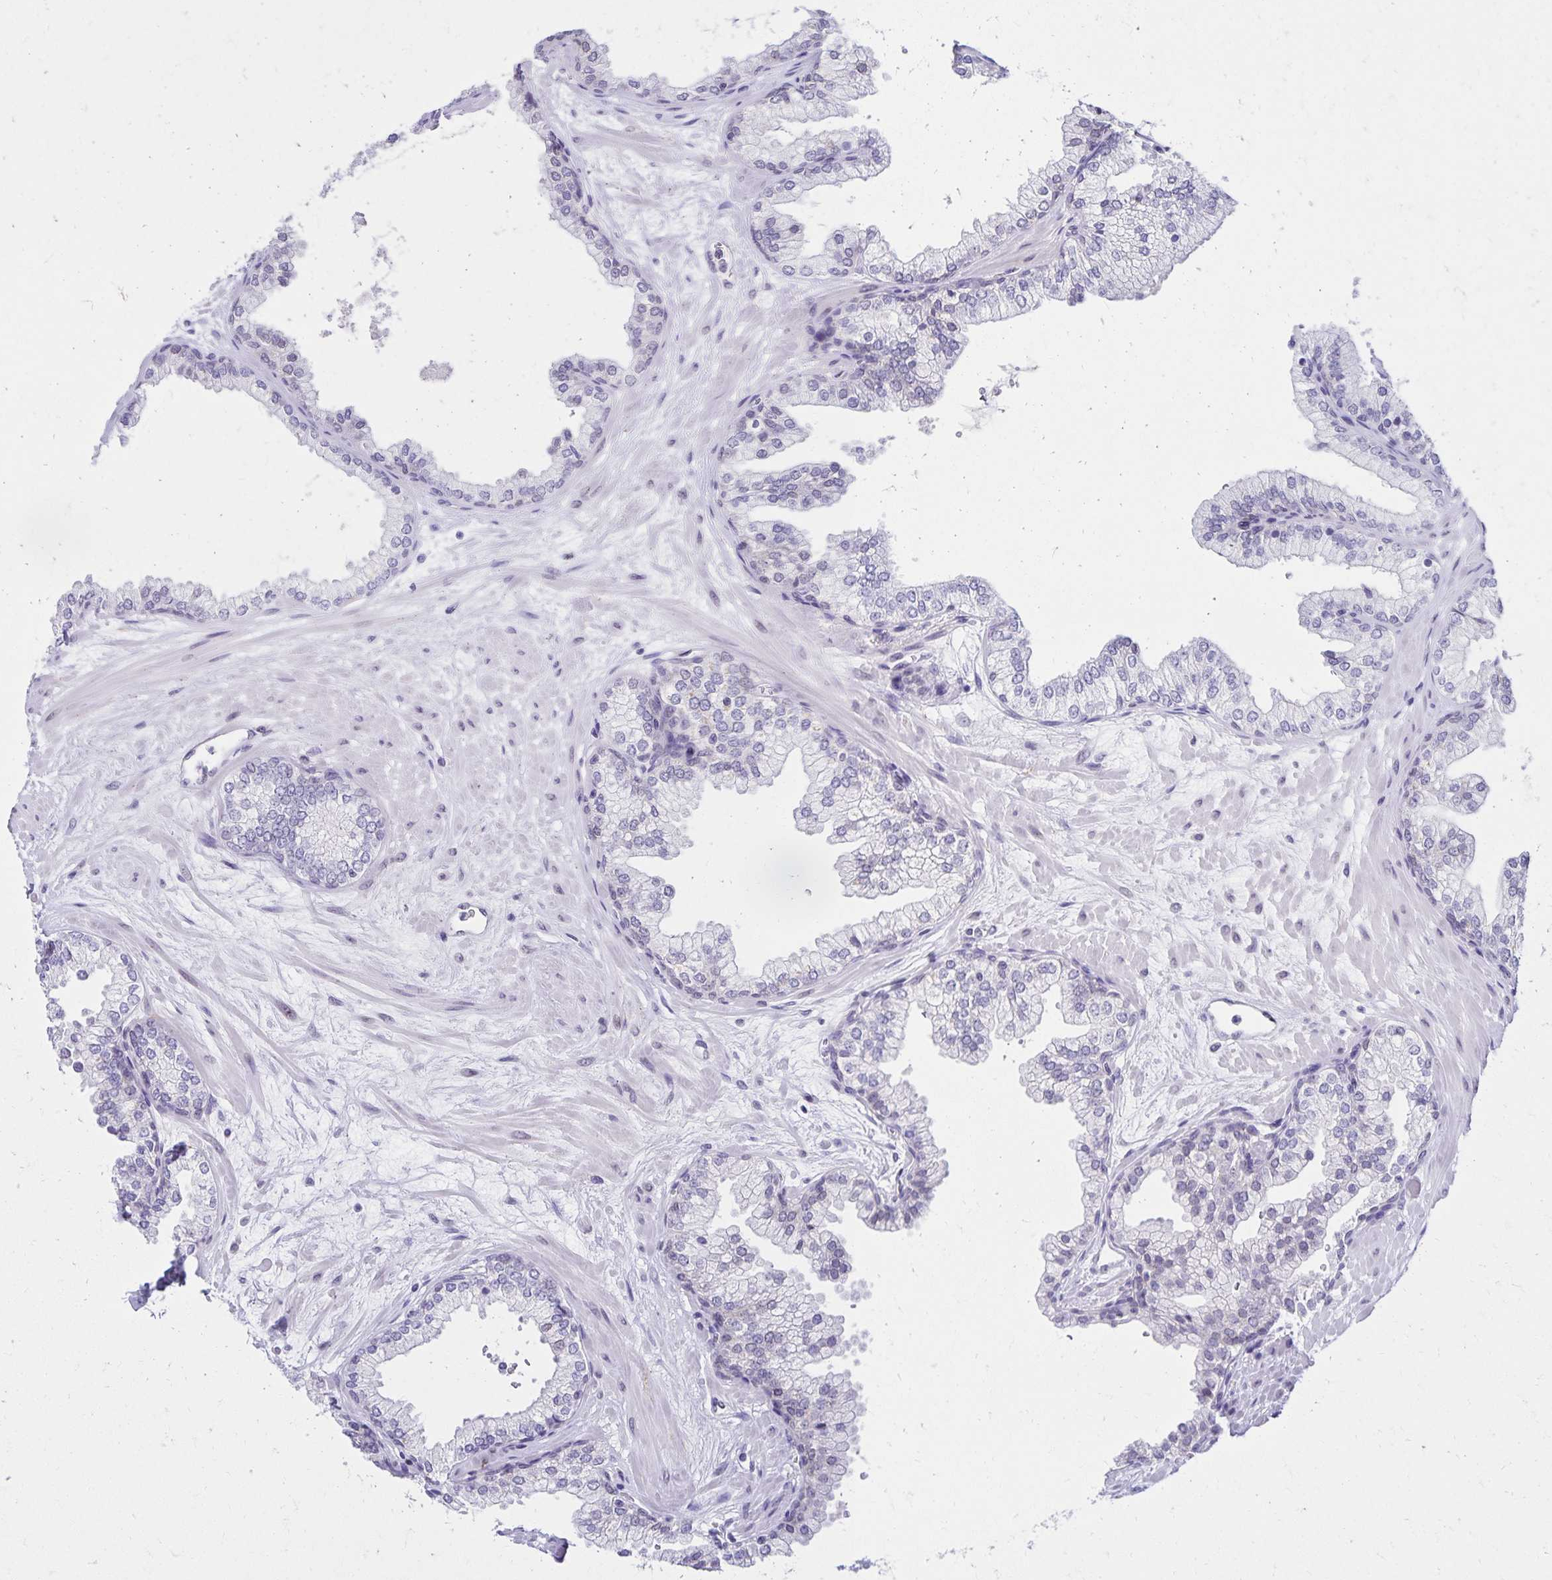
{"staining": {"intensity": "negative", "quantity": "none", "location": "none"}, "tissue": "prostate", "cell_type": "Glandular cells", "image_type": "normal", "snomed": [{"axis": "morphology", "description": "Normal tissue, NOS"}, {"axis": "topography", "description": "Prostate"}, {"axis": "topography", "description": "Peripheral nerve tissue"}], "caption": "This histopathology image is of benign prostate stained with immunohistochemistry (IHC) to label a protein in brown with the nuclei are counter-stained blue. There is no positivity in glandular cells.", "gene": "FAM166C", "patient": {"sex": "male", "age": 61}}